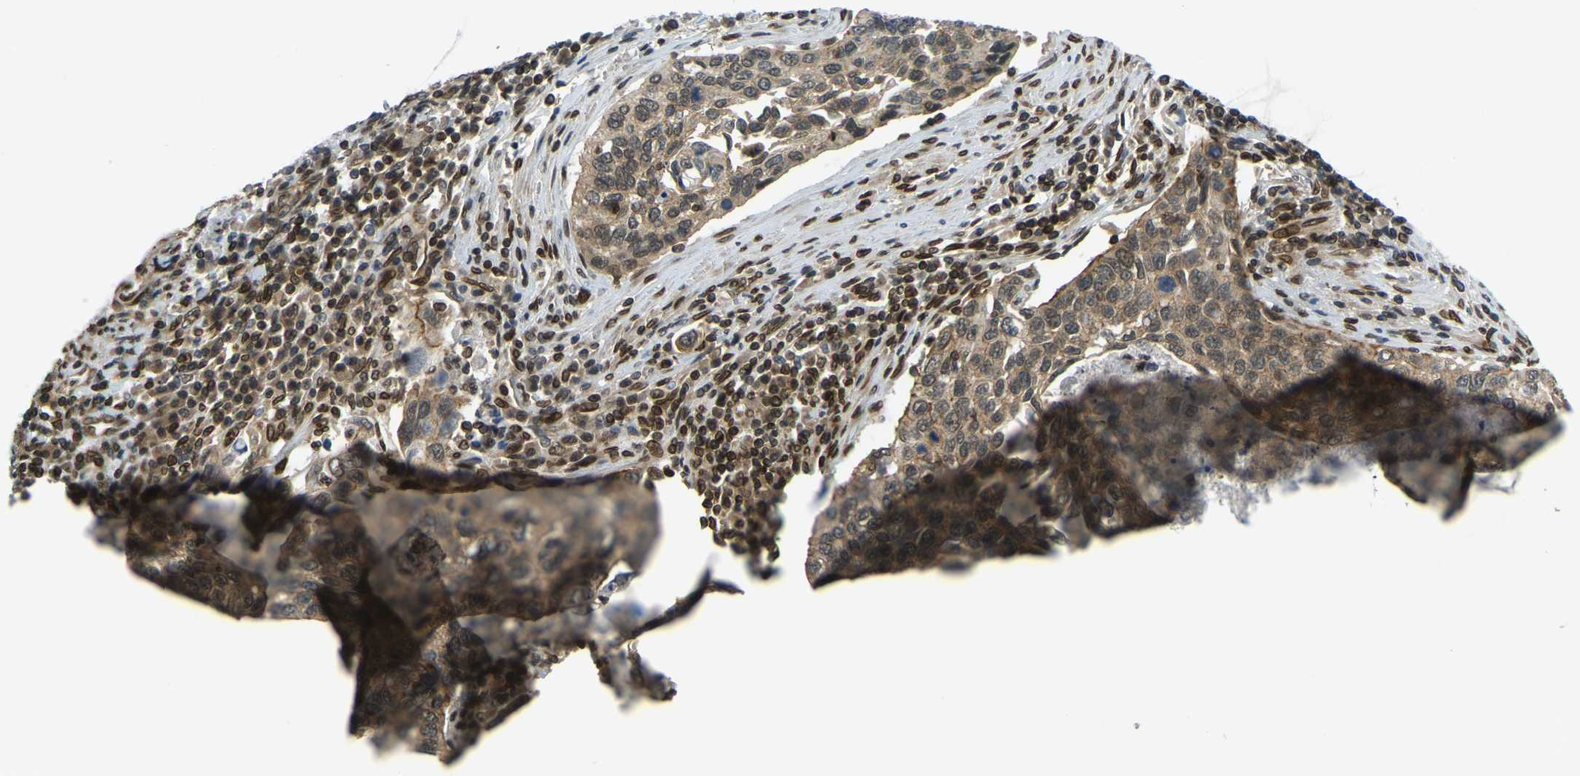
{"staining": {"intensity": "moderate", "quantity": "25%-75%", "location": "cytoplasmic/membranous"}, "tissue": "cervical cancer", "cell_type": "Tumor cells", "image_type": "cancer", "snomed": [{"axis": "morphology", "description": "Squamous cell carcinoma, NOS"}, {"axis": "topography", "description": "Cervix"}], "caption": "Protein staining reveals moderate cytoplasmic/membranous positivity in approximately 25%-75% of tumor cells in squamous cell carcinoma (cervical). Immunohistochemistry (ihc) stains the protein of interest in brown and the nuclei are stained blue.", "gene": "SYNE1", "patient": {"sex": "female", "age": 53}}